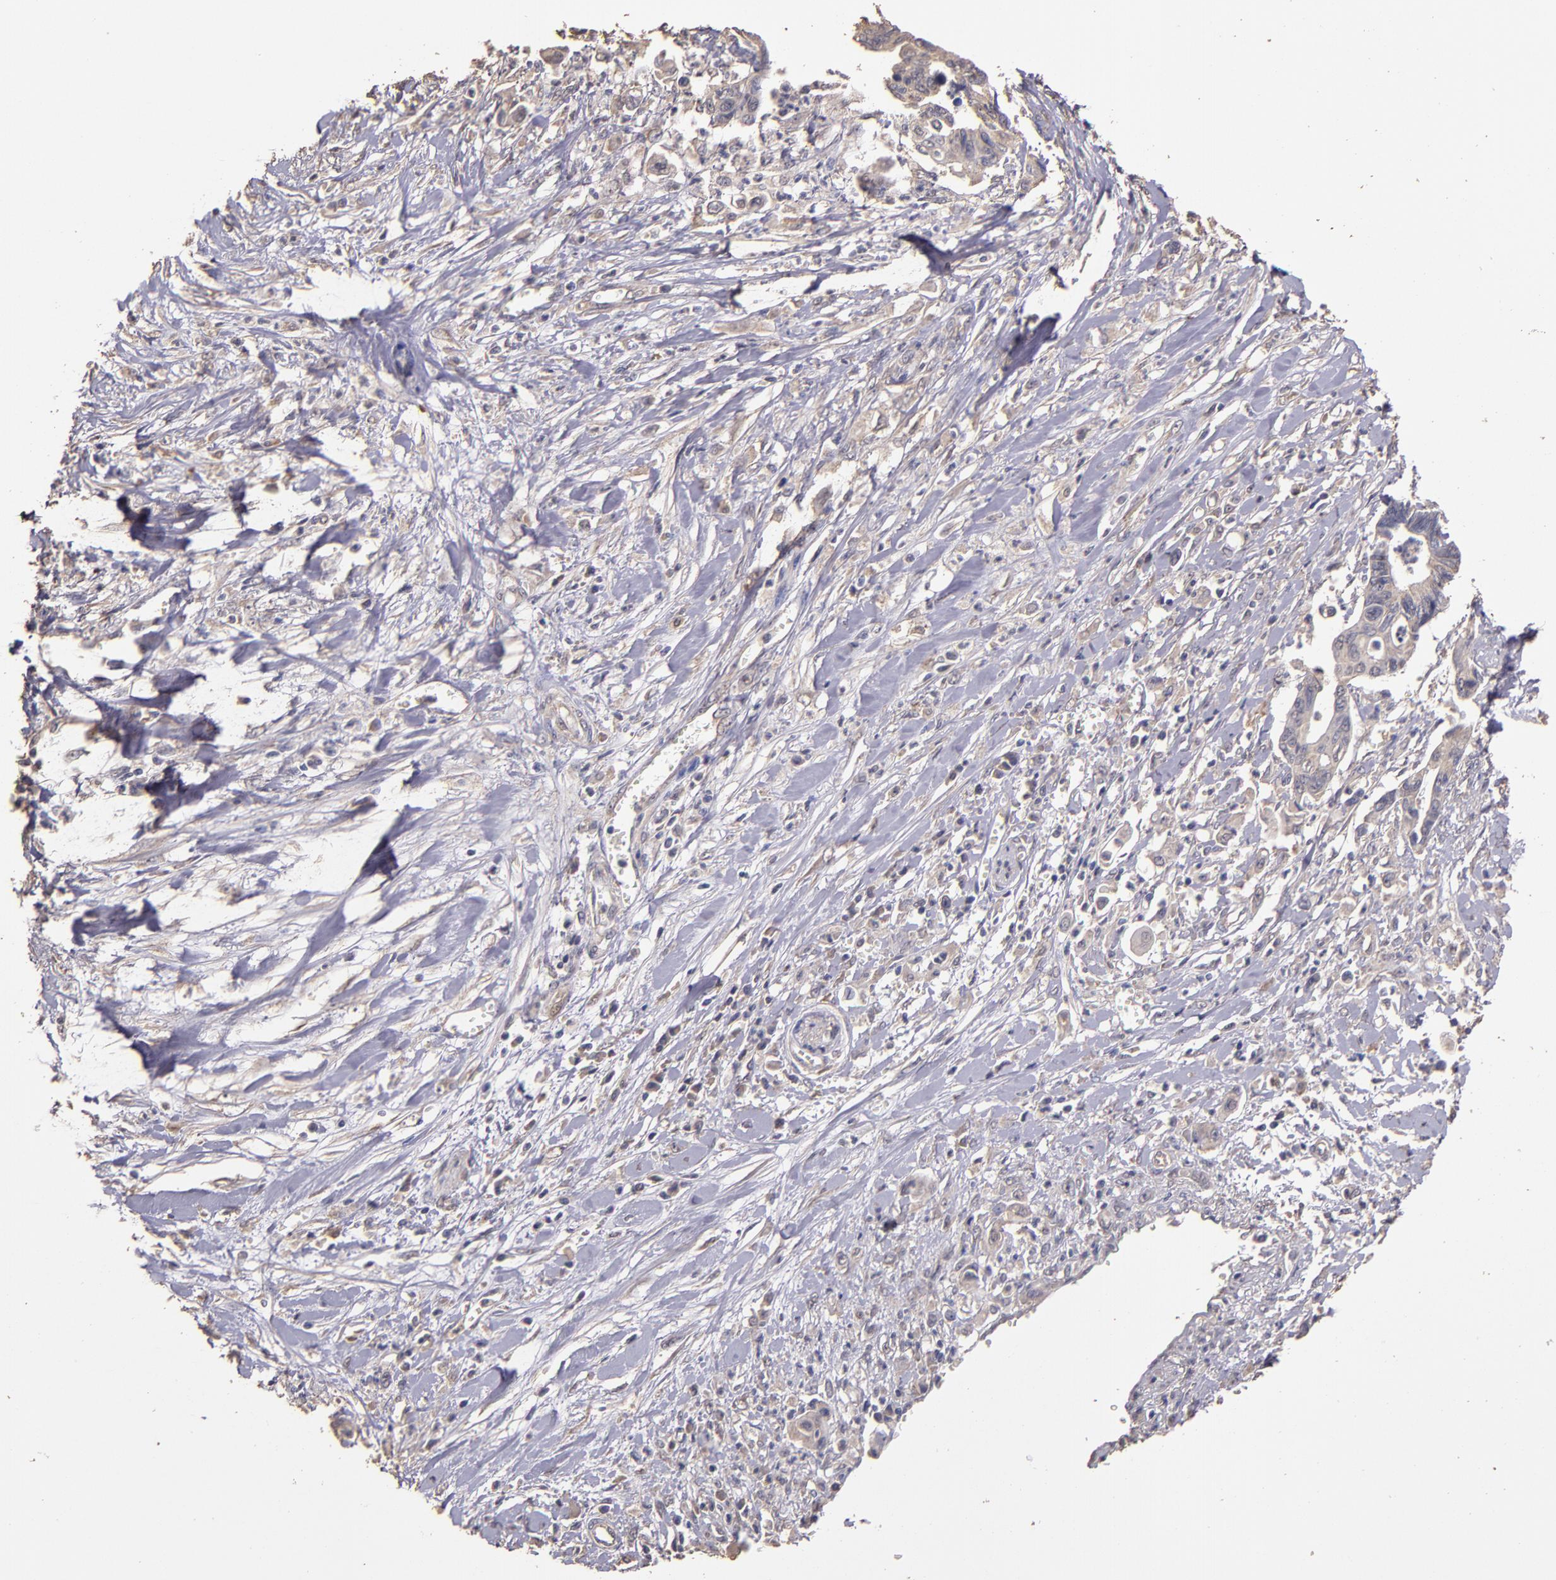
{"staining": {"intensity": "weak", "quantity": ">75%", "location": "cytoplasmic/membranous"}, "tissue": "pancreatic cancer", "cell_type": "Tumor cells", "image_type": "cancer", "snomed": [{"axis": "morphology", "description": "Adenocarcinoma, NOS"}, {"axis": "topography", "description": "Pancreas"}], "caption": "A low amount of weak cytoplasmic/membranous positivity is identified in about >75% of tumor cells in pancreatic cancer tissue.", "gene": "HECTD1", "patient": {"sex": "female", "age": 70}}